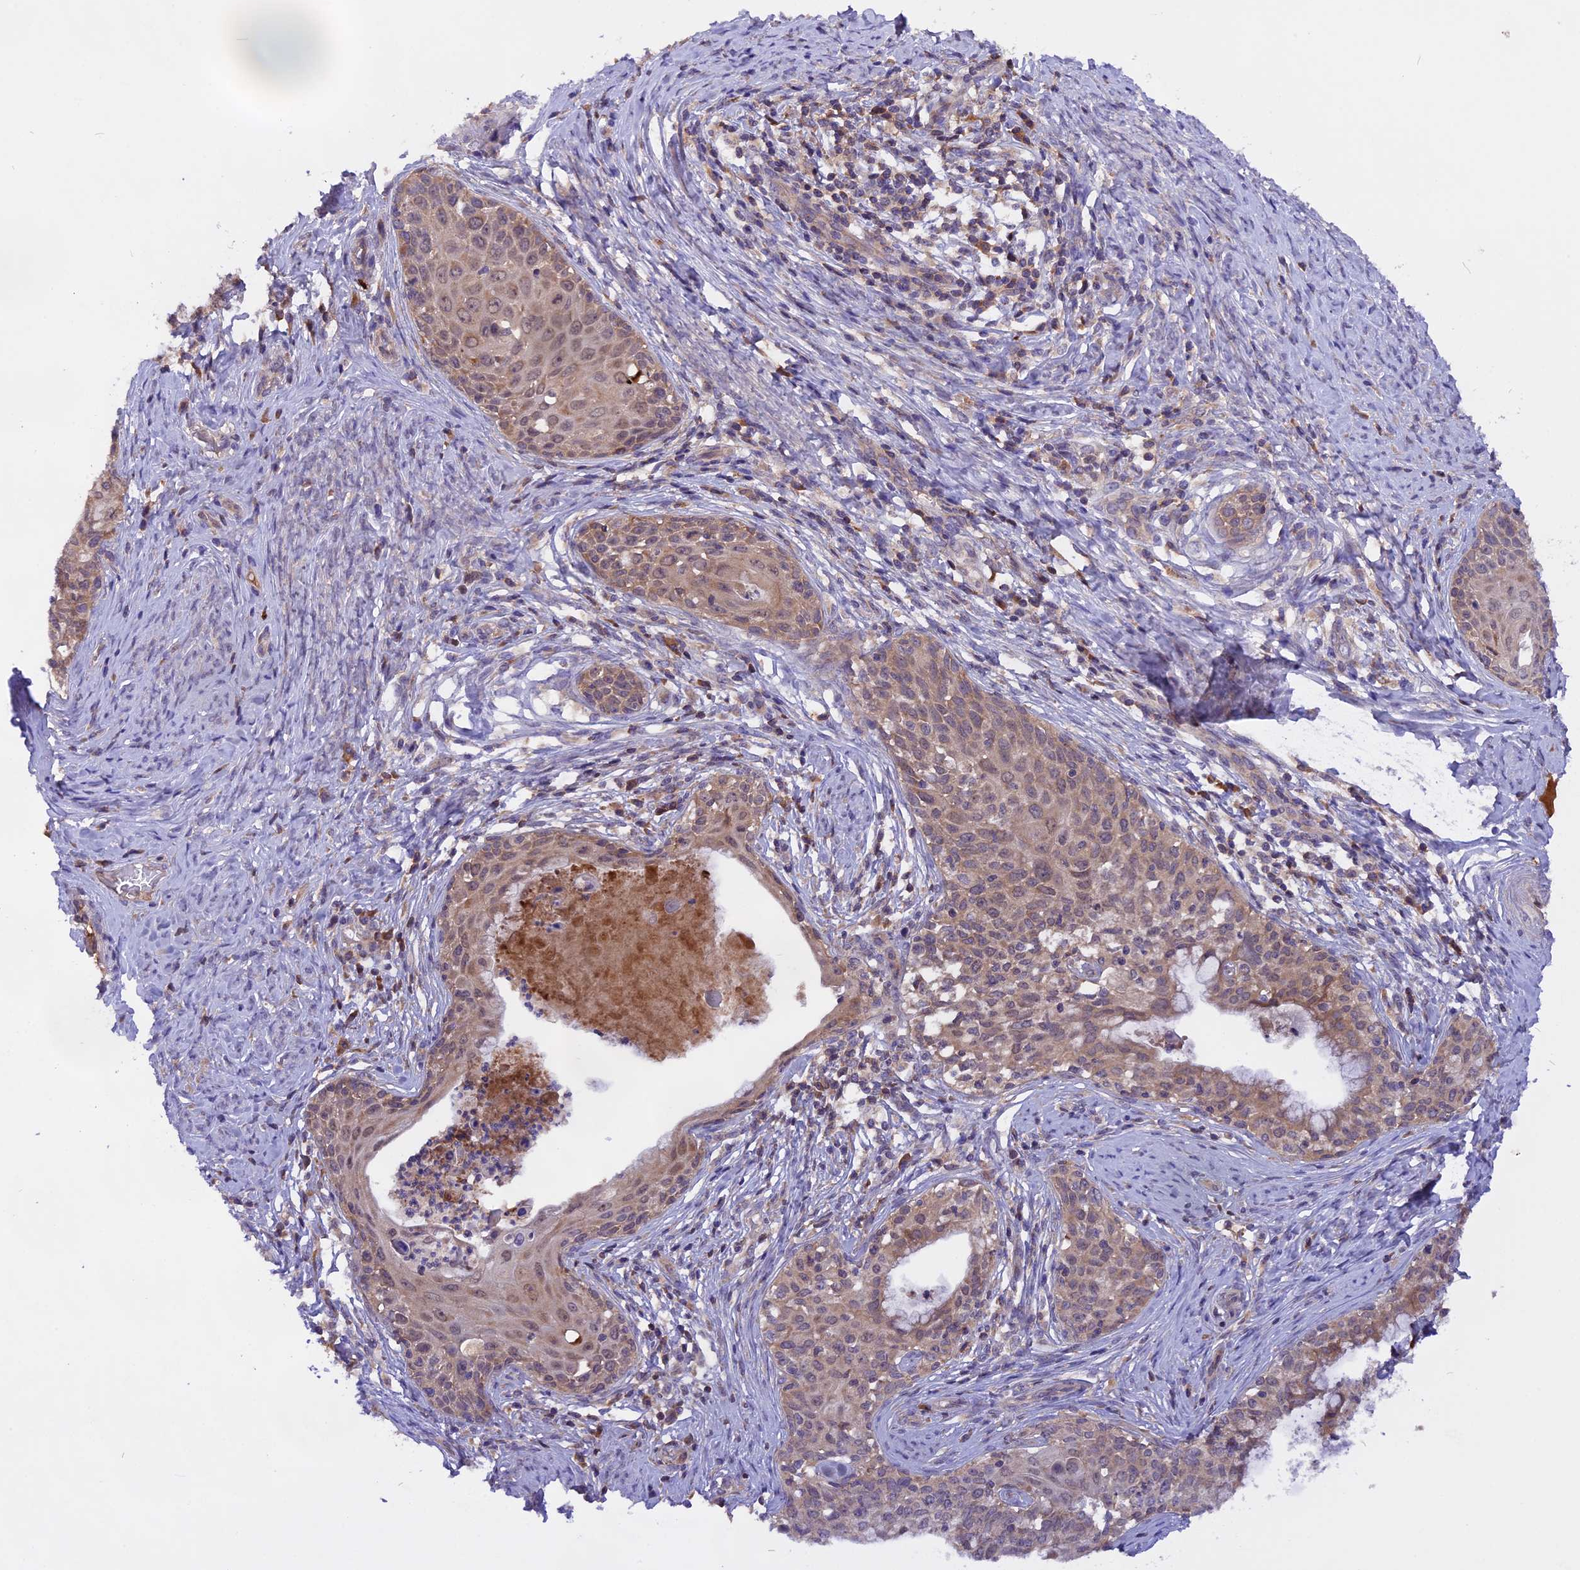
{"staining": {"intensity": "weak", "quantity": ">75%", "location": "cytoplasmic/membranous"}, "tissue": "cervical cancer", "cell_type": "Tumor cells", "image_type": "cancer", "snomed": [{"axis": "morphology", "description": "Squamous cell carcinoma, NOS"}, {"axis": "morphology", "description": "Adenocarcinoma, NOS"}, {"axis": "topography", "description": "Cervix"}], "caption": "Cervical cancer (squamous cell carcinoma) tissue reveals weak cytoplasmic/membranous positivity in approximately >75% of tumor cells, visualized by immunohistochemistry. Using DAB (brown) and hematoxylin (blue) stains, captured at high magnification using brightfield microscopy.", "gene": "MARK4", "patient": {"sex": "female", "age": 52}}